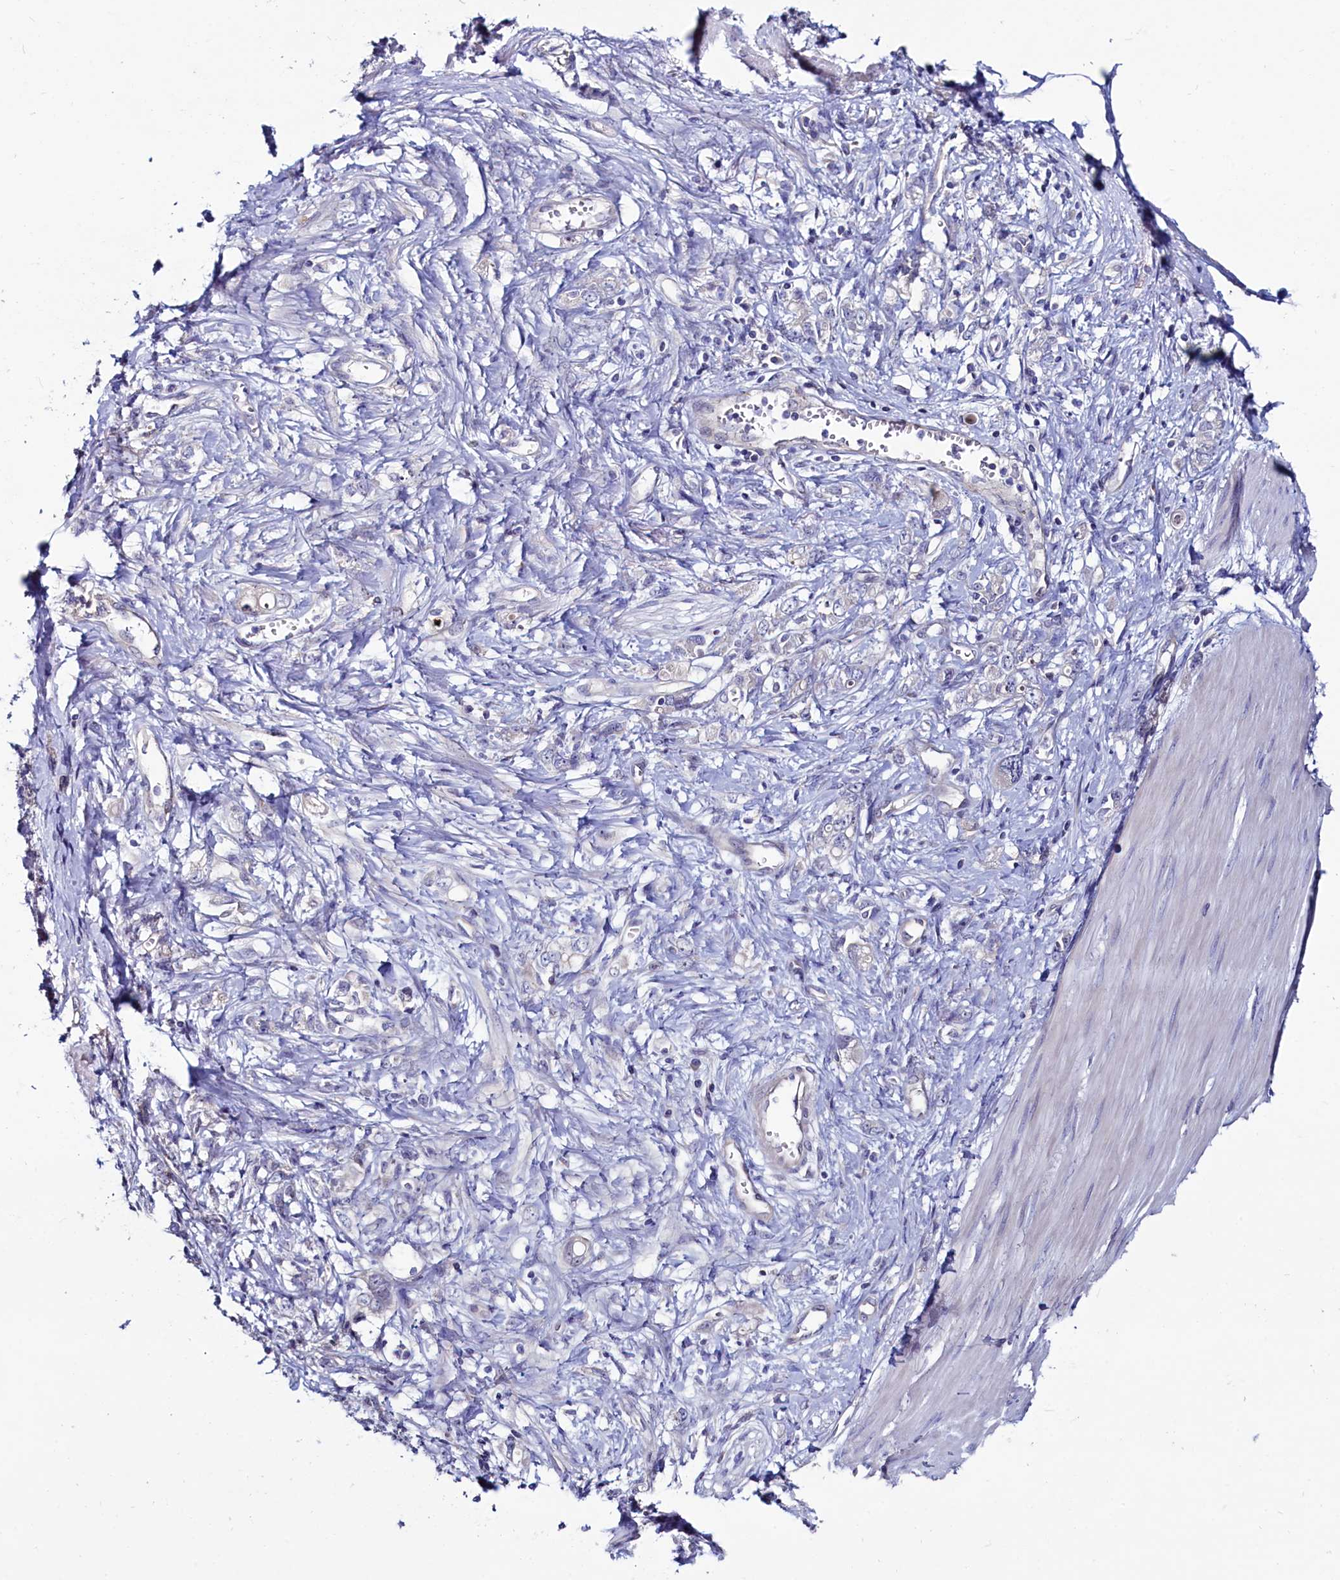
{"staining": {"intensity": "negative", "quantity": "none", "location": "none"}, "tissue": "stomach cancer", "cell_type": "Tumor cells", "image_type": "cancer", "snomed": [{"axis": "morphology", "description": "Adenocarcinoma, NOS"}, {"axis": "topography", "description": "Stomach"}], "caption": "A histopathology image of stomach cancer (adenocarcinoma) stained for a protein displays no brown staining in tumor cells.", "gene": "ASTE1", "patient": {"sex": "female", "age": 76}}